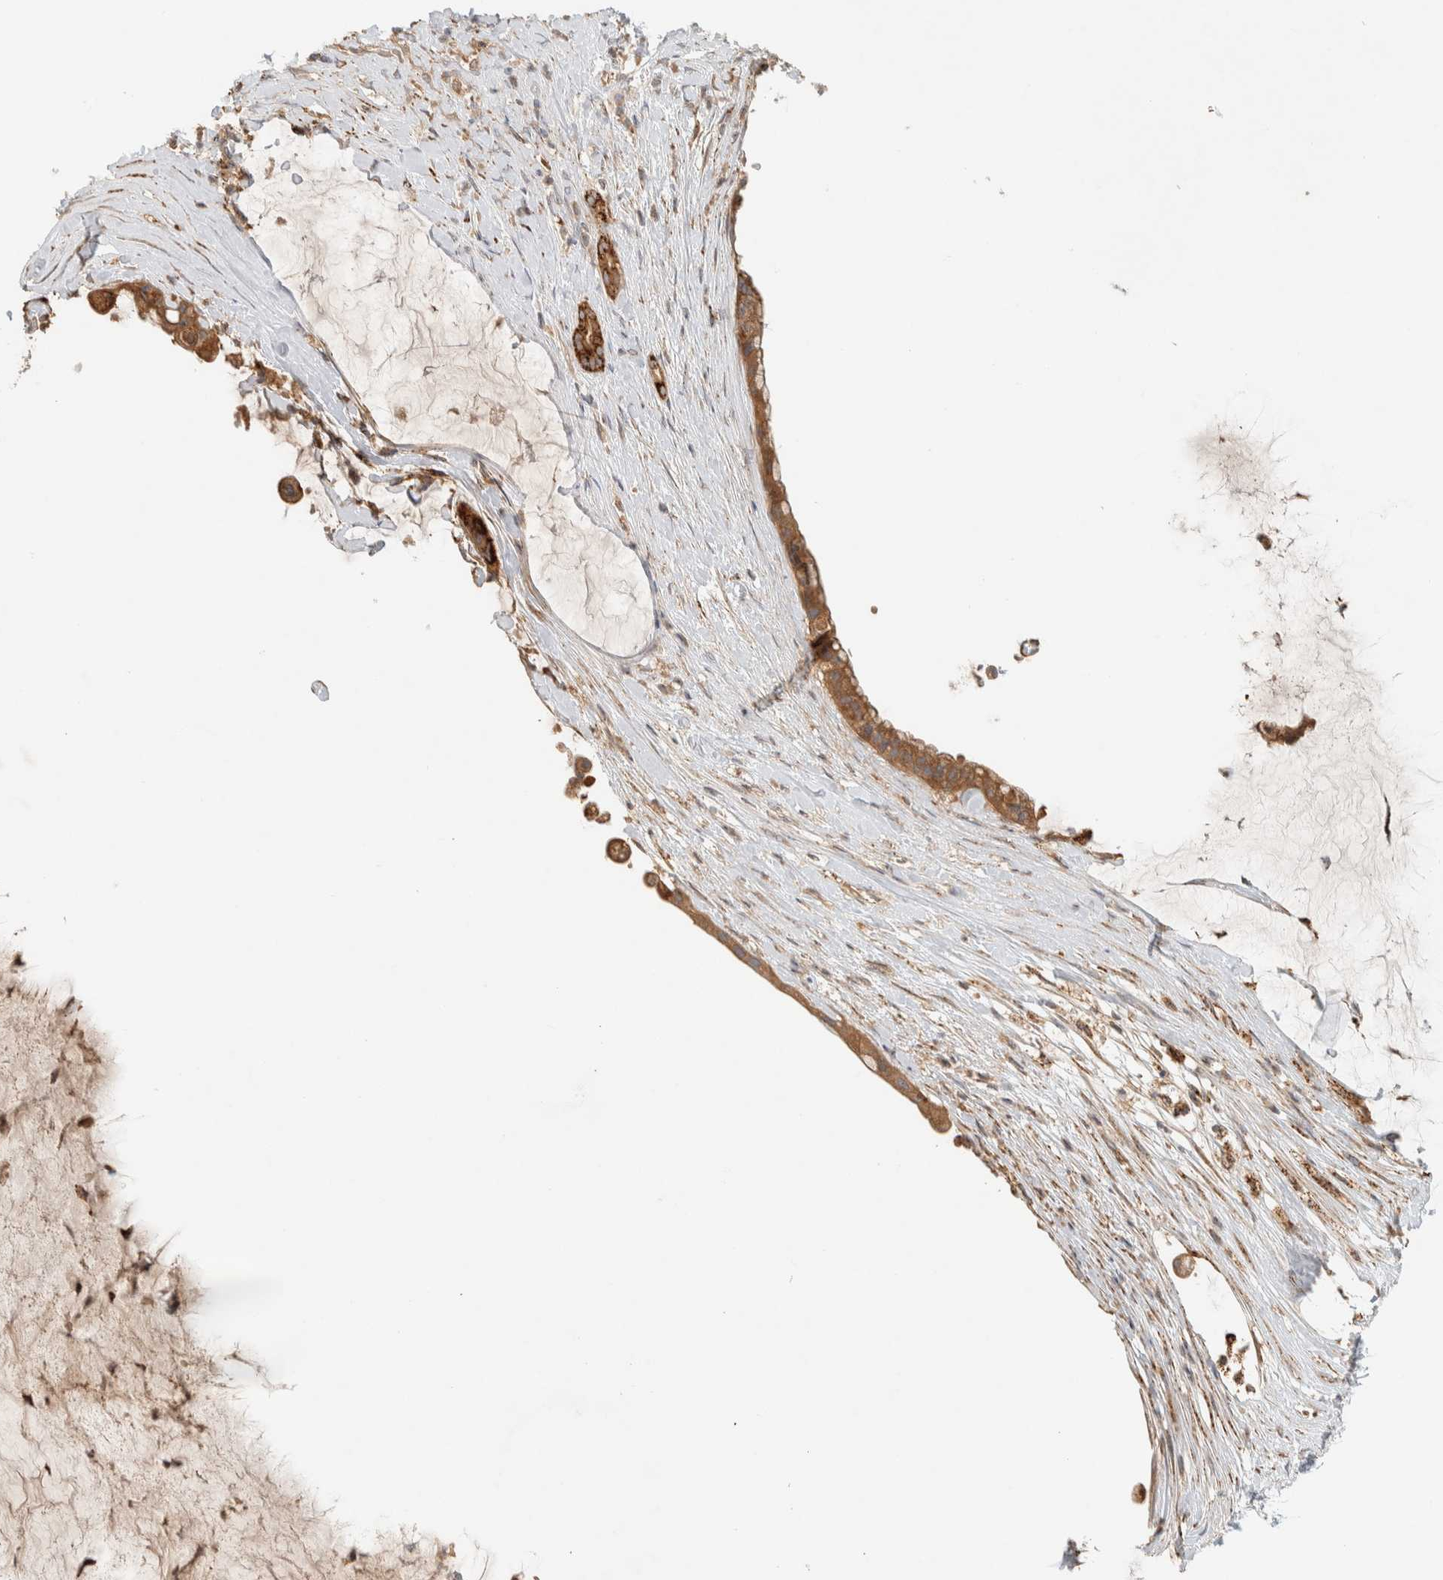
{"staining": {"intensity": "moderate", "quantity": ">75%", "location": "cytoplasmic/membranous"}, "tissue": "pancreatic cancer", "cell_type": "Tumor cells", "image_type": "cancer", "snomed": [{"axis": "morphology", "description": "Adenocarcinoma, NOS"}, {"axis": "topography", "description": "Pancreas"}], "caption": "High-power microscopy captured an immunohistochemistry histopathology image of pancreatic cancer, revealing moderate cytoplasmic/membranous positivity in about >75% of tumor cells. (Brightfield microscopy of DAB IHC at high magnification).", "gene": "FAM167A", "patient": {"sex": "male", "age": 41}}